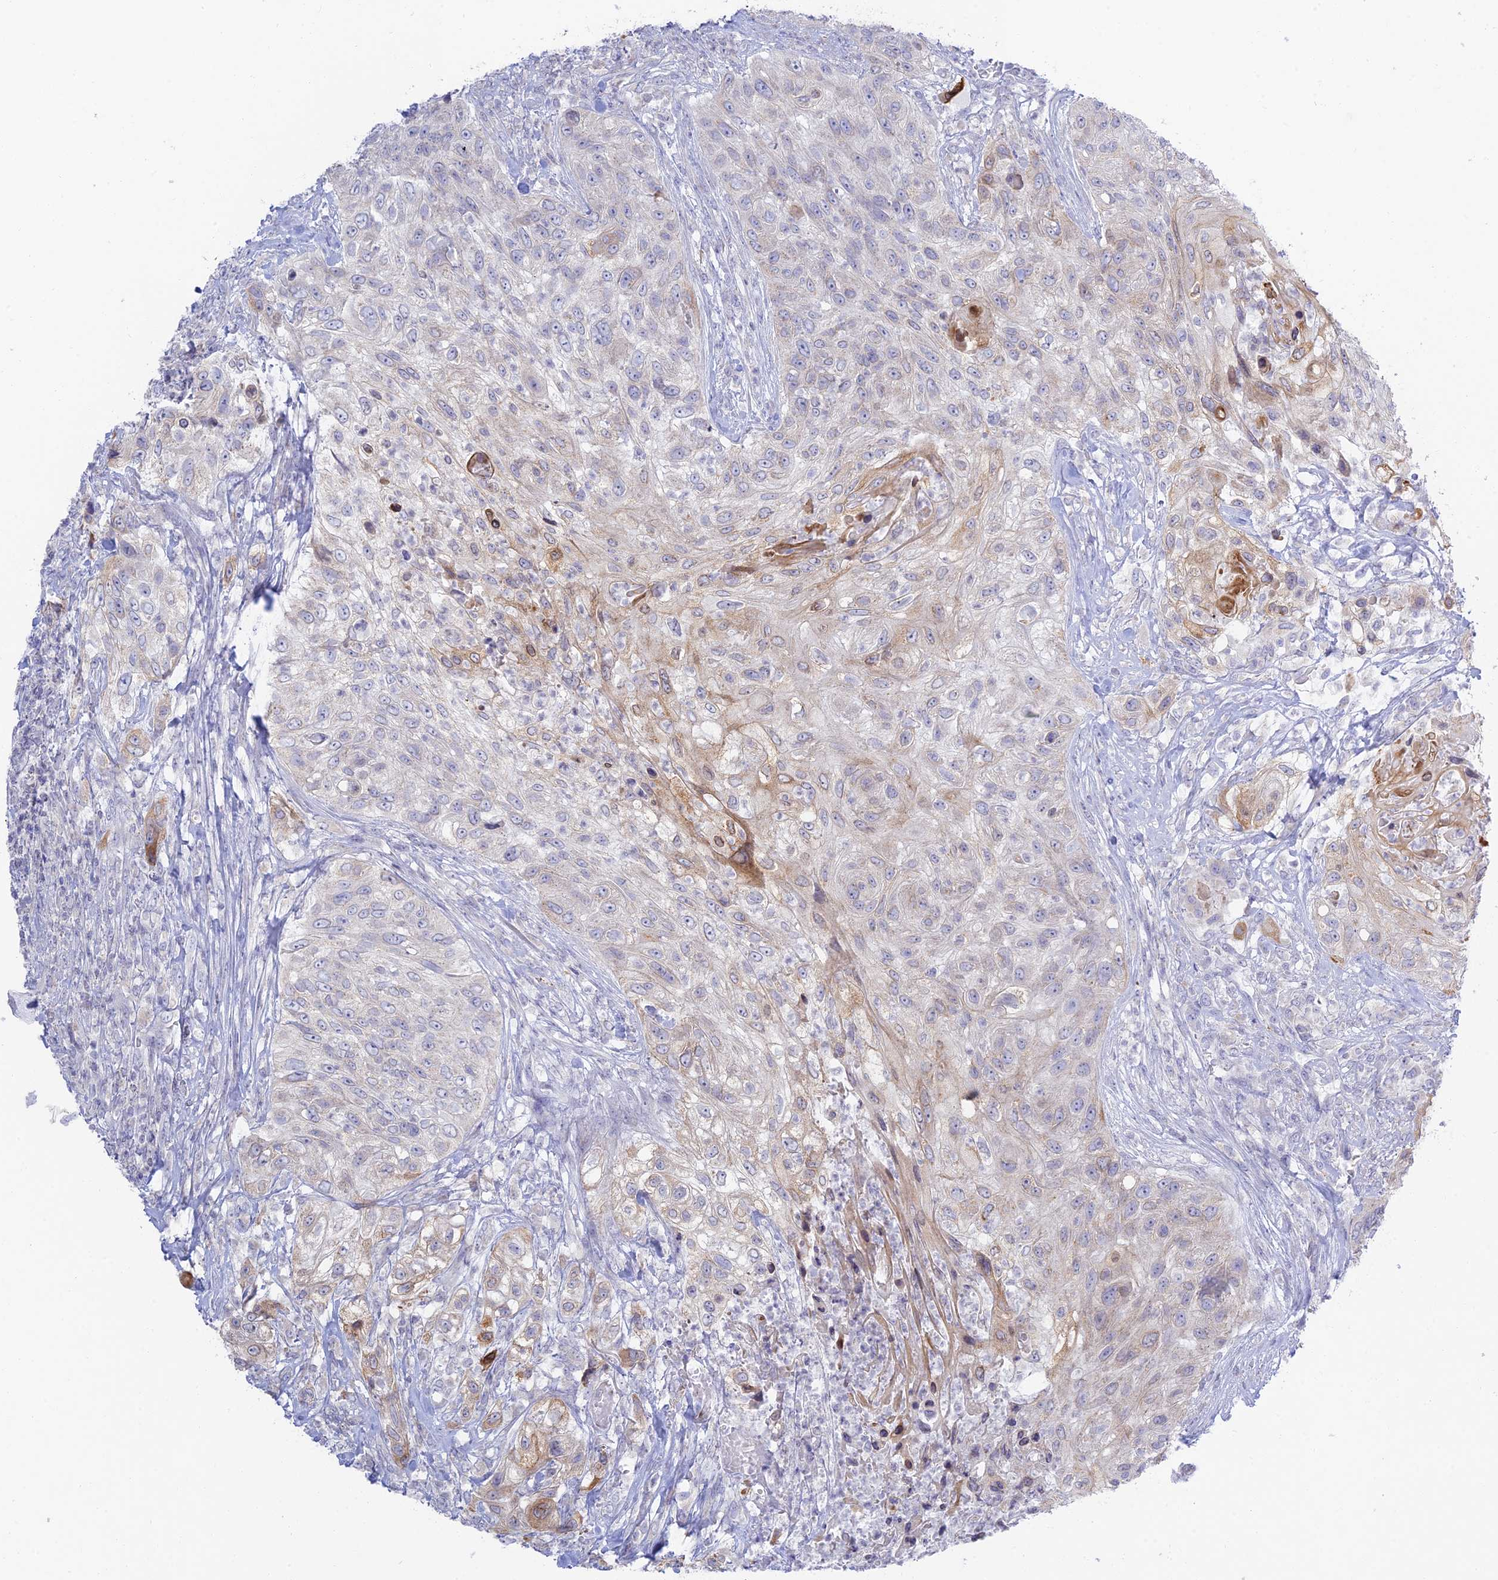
{"staining": {"intensity": "moderate", "quantity": "<25%", "location": "cytoplasmic/membranous"}, "tissue": "urothelial cancer", "cell_type": "Tumor cells", "image_type": "cancer", "snomed": [{"axis": "morphology", "description": "Urothelial carcinoma, High grade"}, {"axis": "topography", "description": "Urinary bladder"}], "caption": "This is an image of immunohistochemistry staining of high-grade urothelial carcinoma, which shows moderate positivity in the cytoplasmic/membranous of tumor cells.", "gene": "TMEM40", "patient": {"sex": "female", "age": 60}}